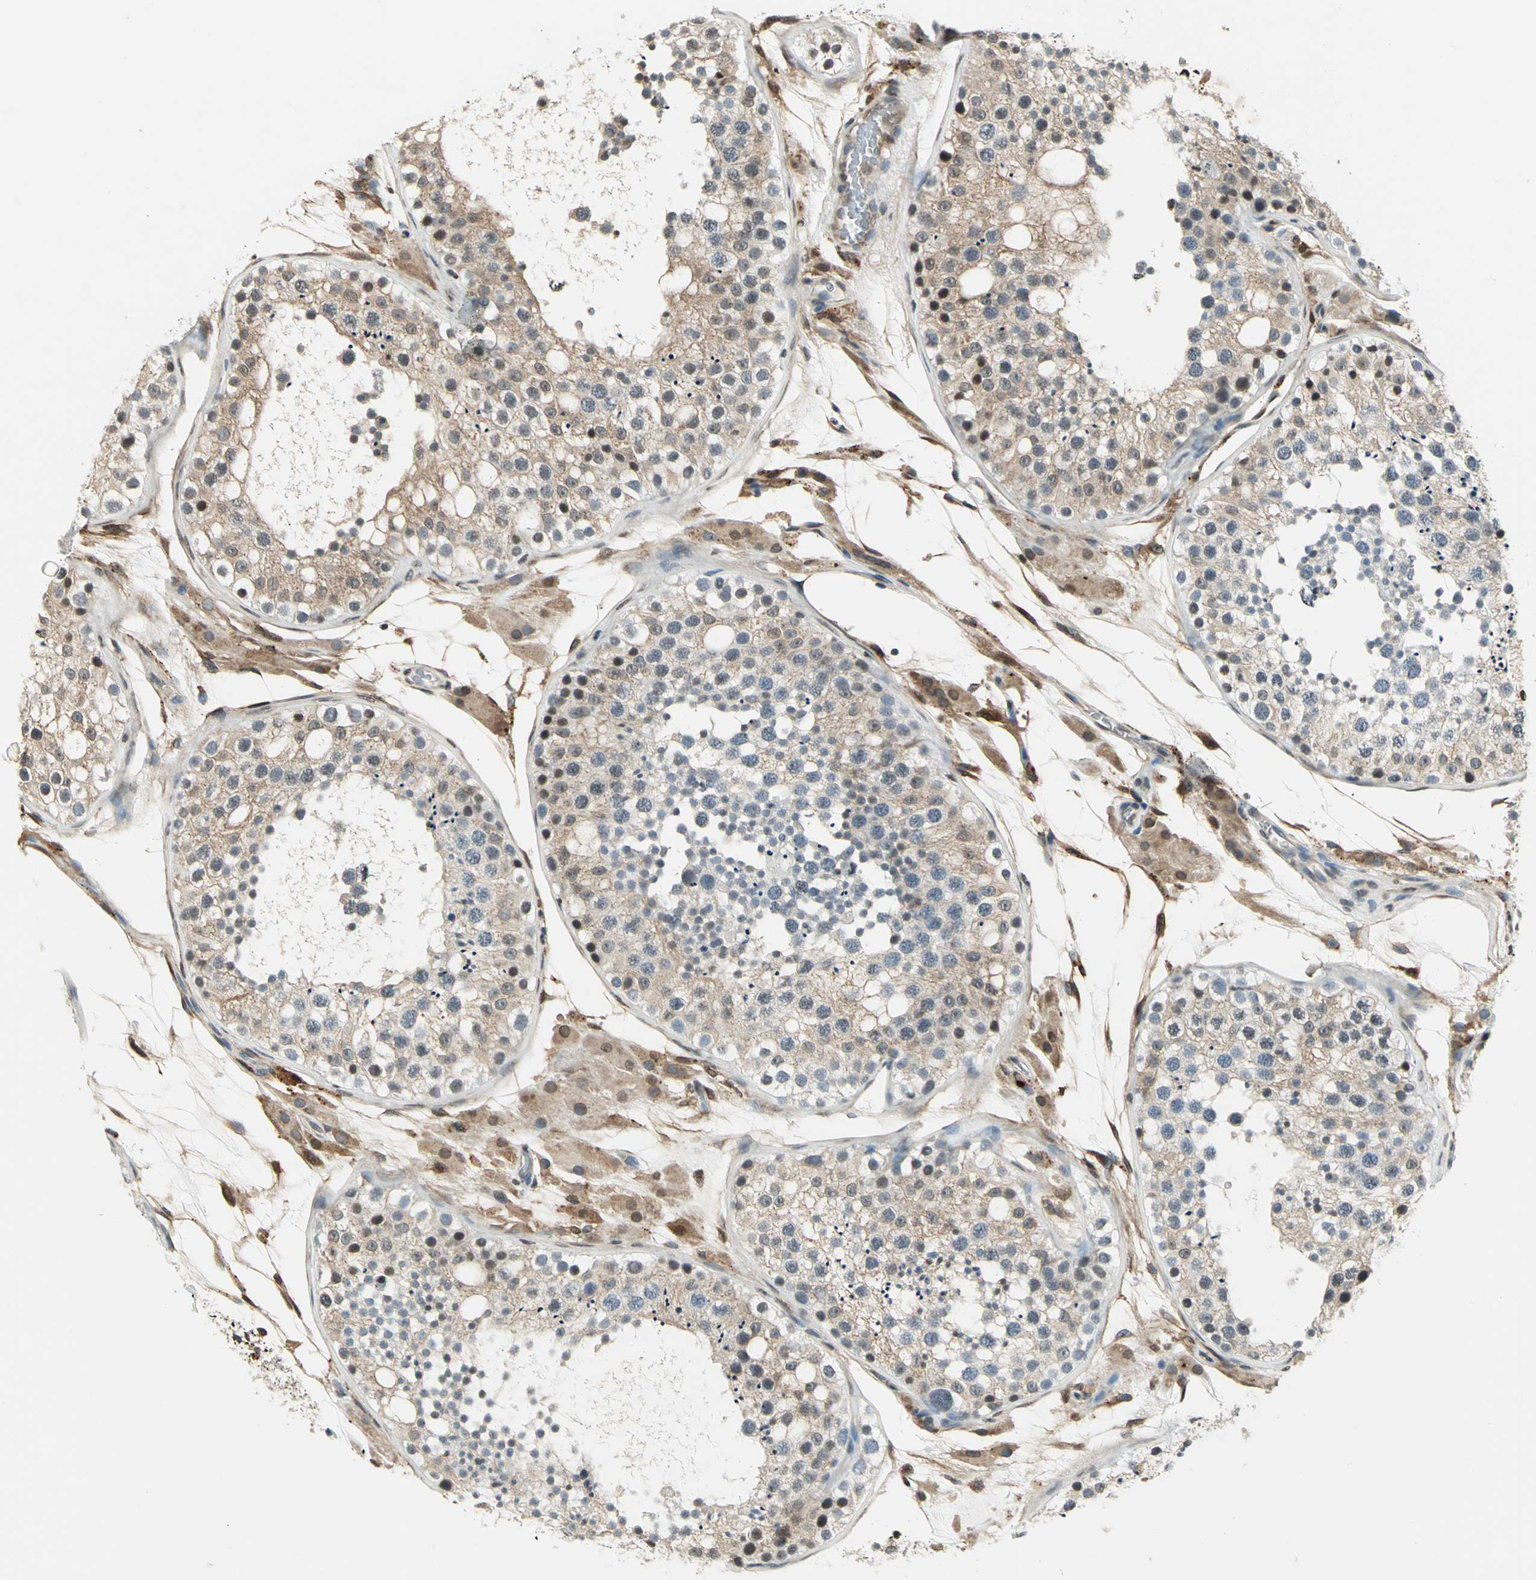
{"staining": {"intensity": "moderate", "quantity": "25%-75%", "location": "cytoplasmic/membranous,nuclear"}, "tissue": "testis", "cell_type": "Cells in seminiferous ducts", "image_type": "normal", "snomed": [{"axis": "morphology", "description": "Normal tissue, NOS"}, {"axis": "topography", "description": "Testis"}], "caption": "Testis stained with a brown dye displays moderate cytoplasmic/membranous,nuclear positive expression in about 25%-75% of cells in seminiferous ducts.", "gene": "LGALS3", "patient": {"sex": "male", "age": 26}}